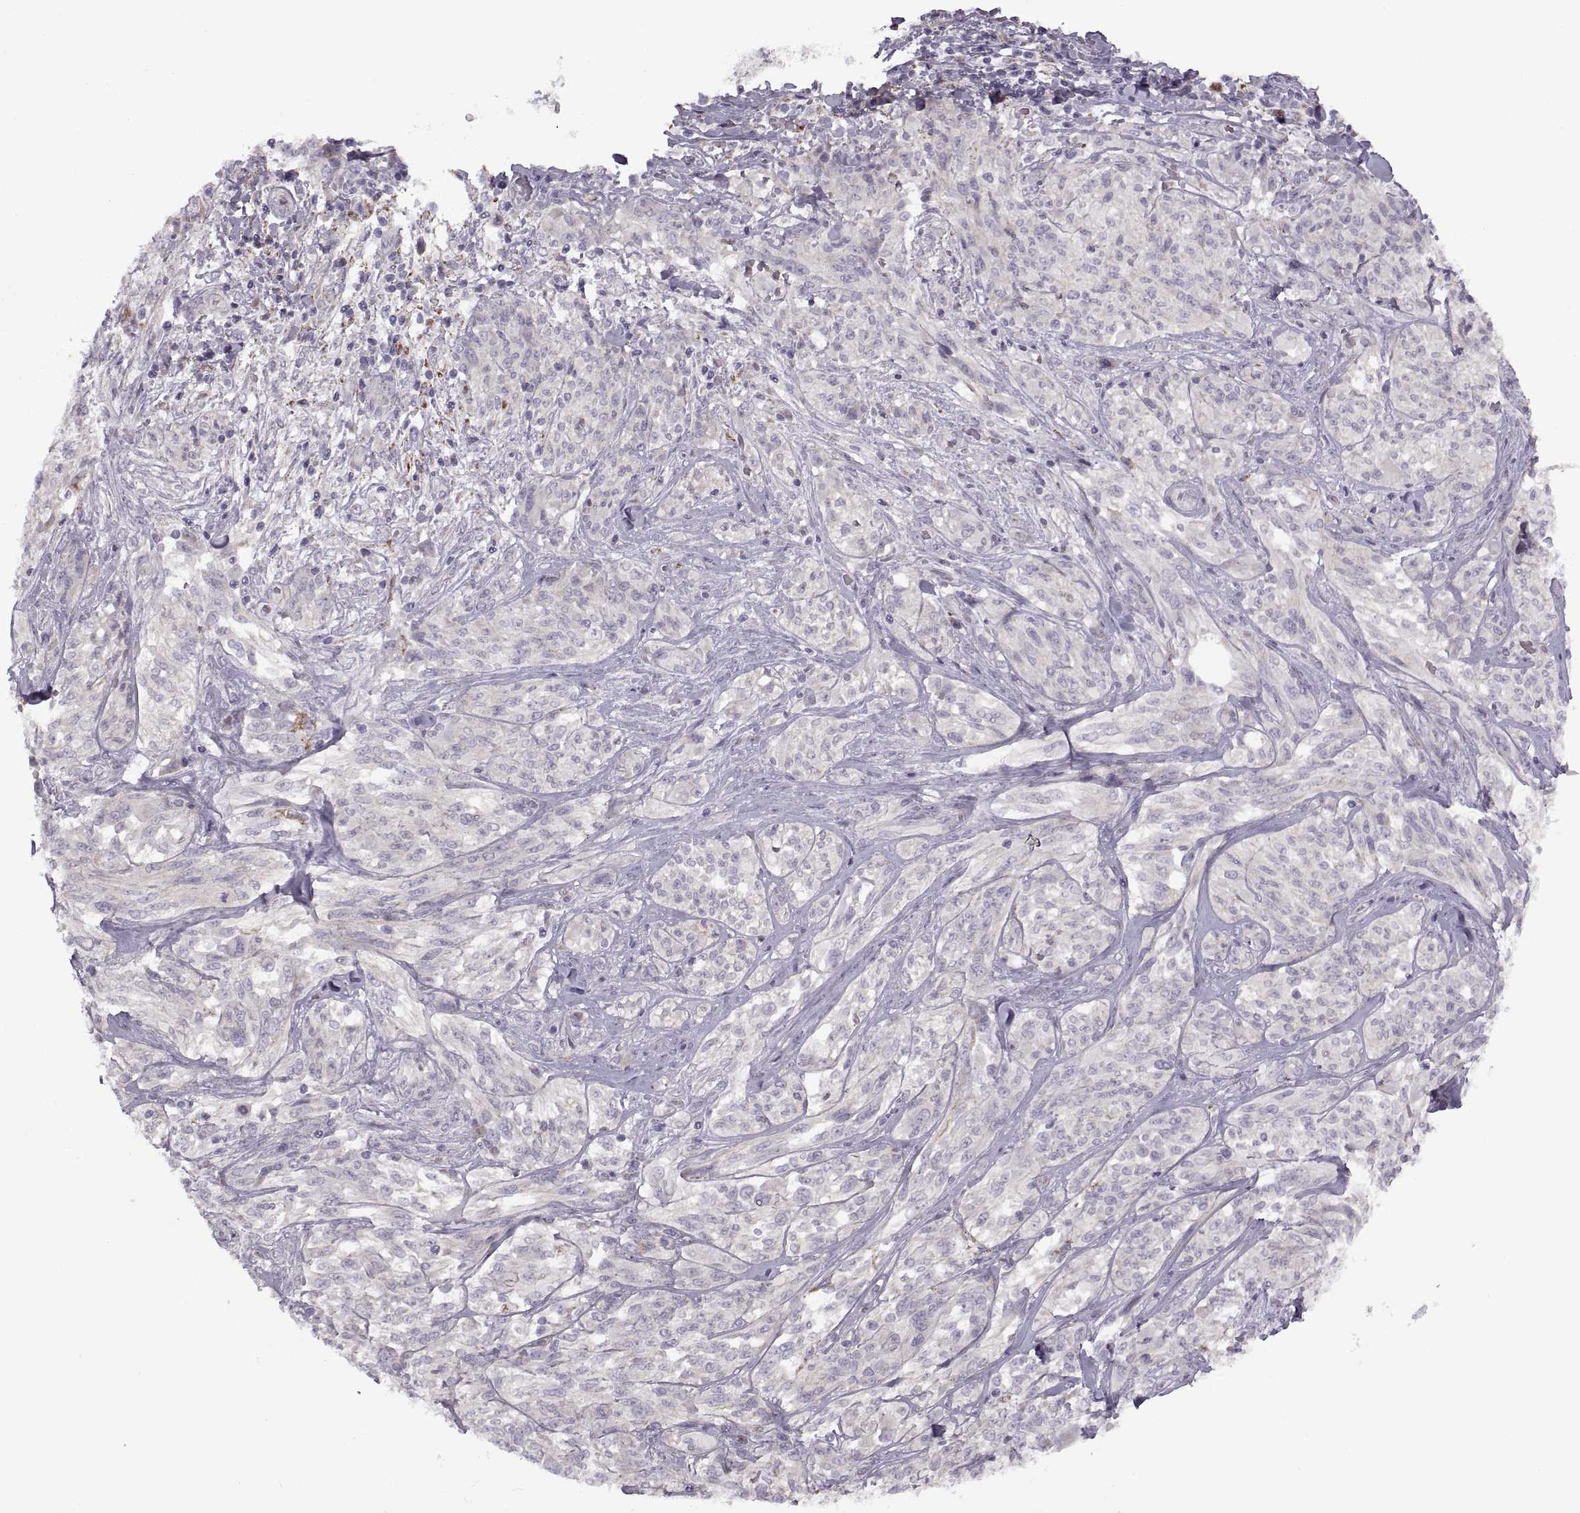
{"staining": {"intensity": "negative", "quantity": "none", "location": "none"}, "tissue": "melanoma", "cell_type": "Tumor cells", "image_type": "cancer", "snomed": [{"axis": "morphology", "description": "Malignant melanoma, NOS"}, {"axis": "topography", "description": "Skin"}], "caption": "Human malignant melanoma stained for a protein using immunohistochemistry exhibits no expression in tumor cells.", "gene": "PIERCE1", "patient": {"sex": "female", "age": 91}}